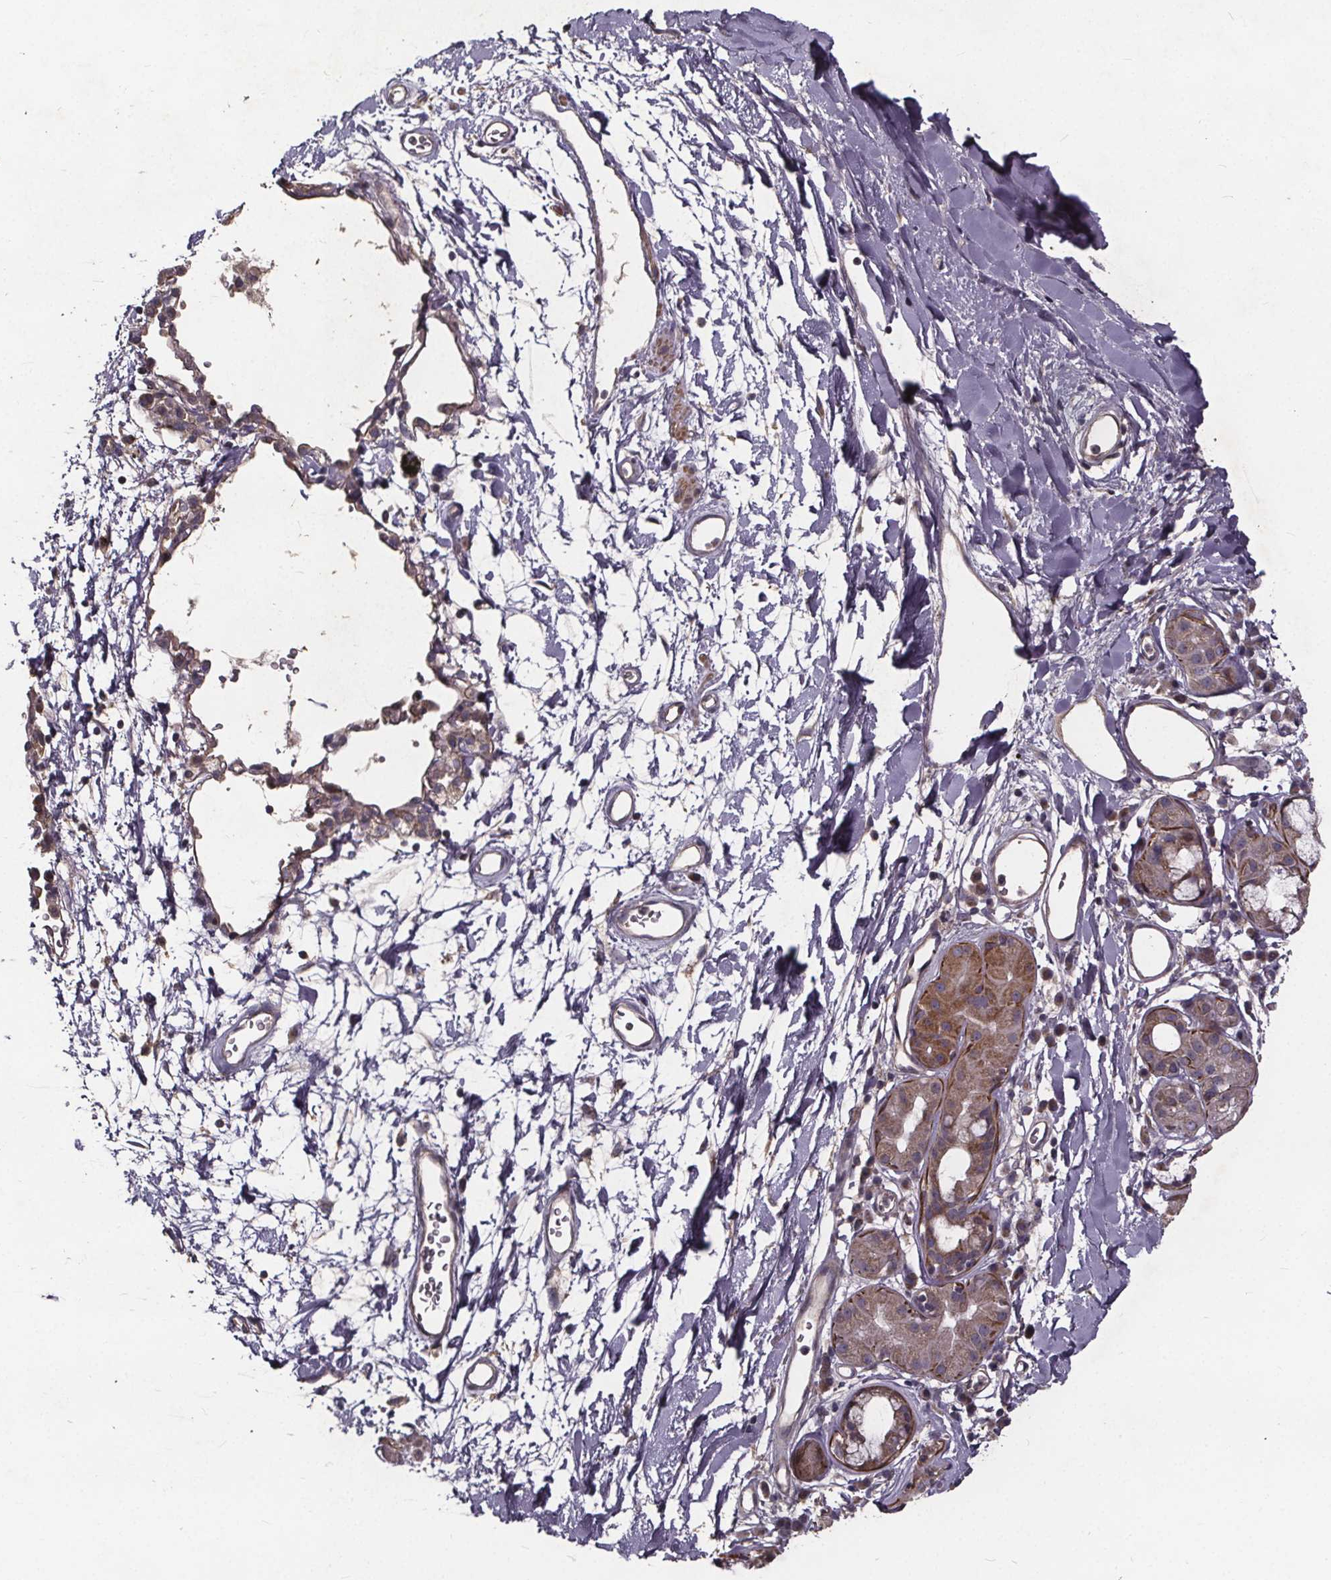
{"staining": {"intensity": "weak", "quantity": "<25%", "location": "cytoplasmic/membranous"}, "tissue": "adipose tissue", "cell_type": "Adipocytes", "image_type": "normal", "snomed": [{"axis": "morphology", "description": "Normal tissue, NOS"}, {"axis": "topography", "description": "Cartilage tissue"}, {"axis": "topography", "description": "Bronchus"}], "caption": "Human adipose tissue stained for a protein using IHC exhibits no staining in adipocytes.", "gene": "YME1L1", "patient": {"sex": "male", "age": 58}}